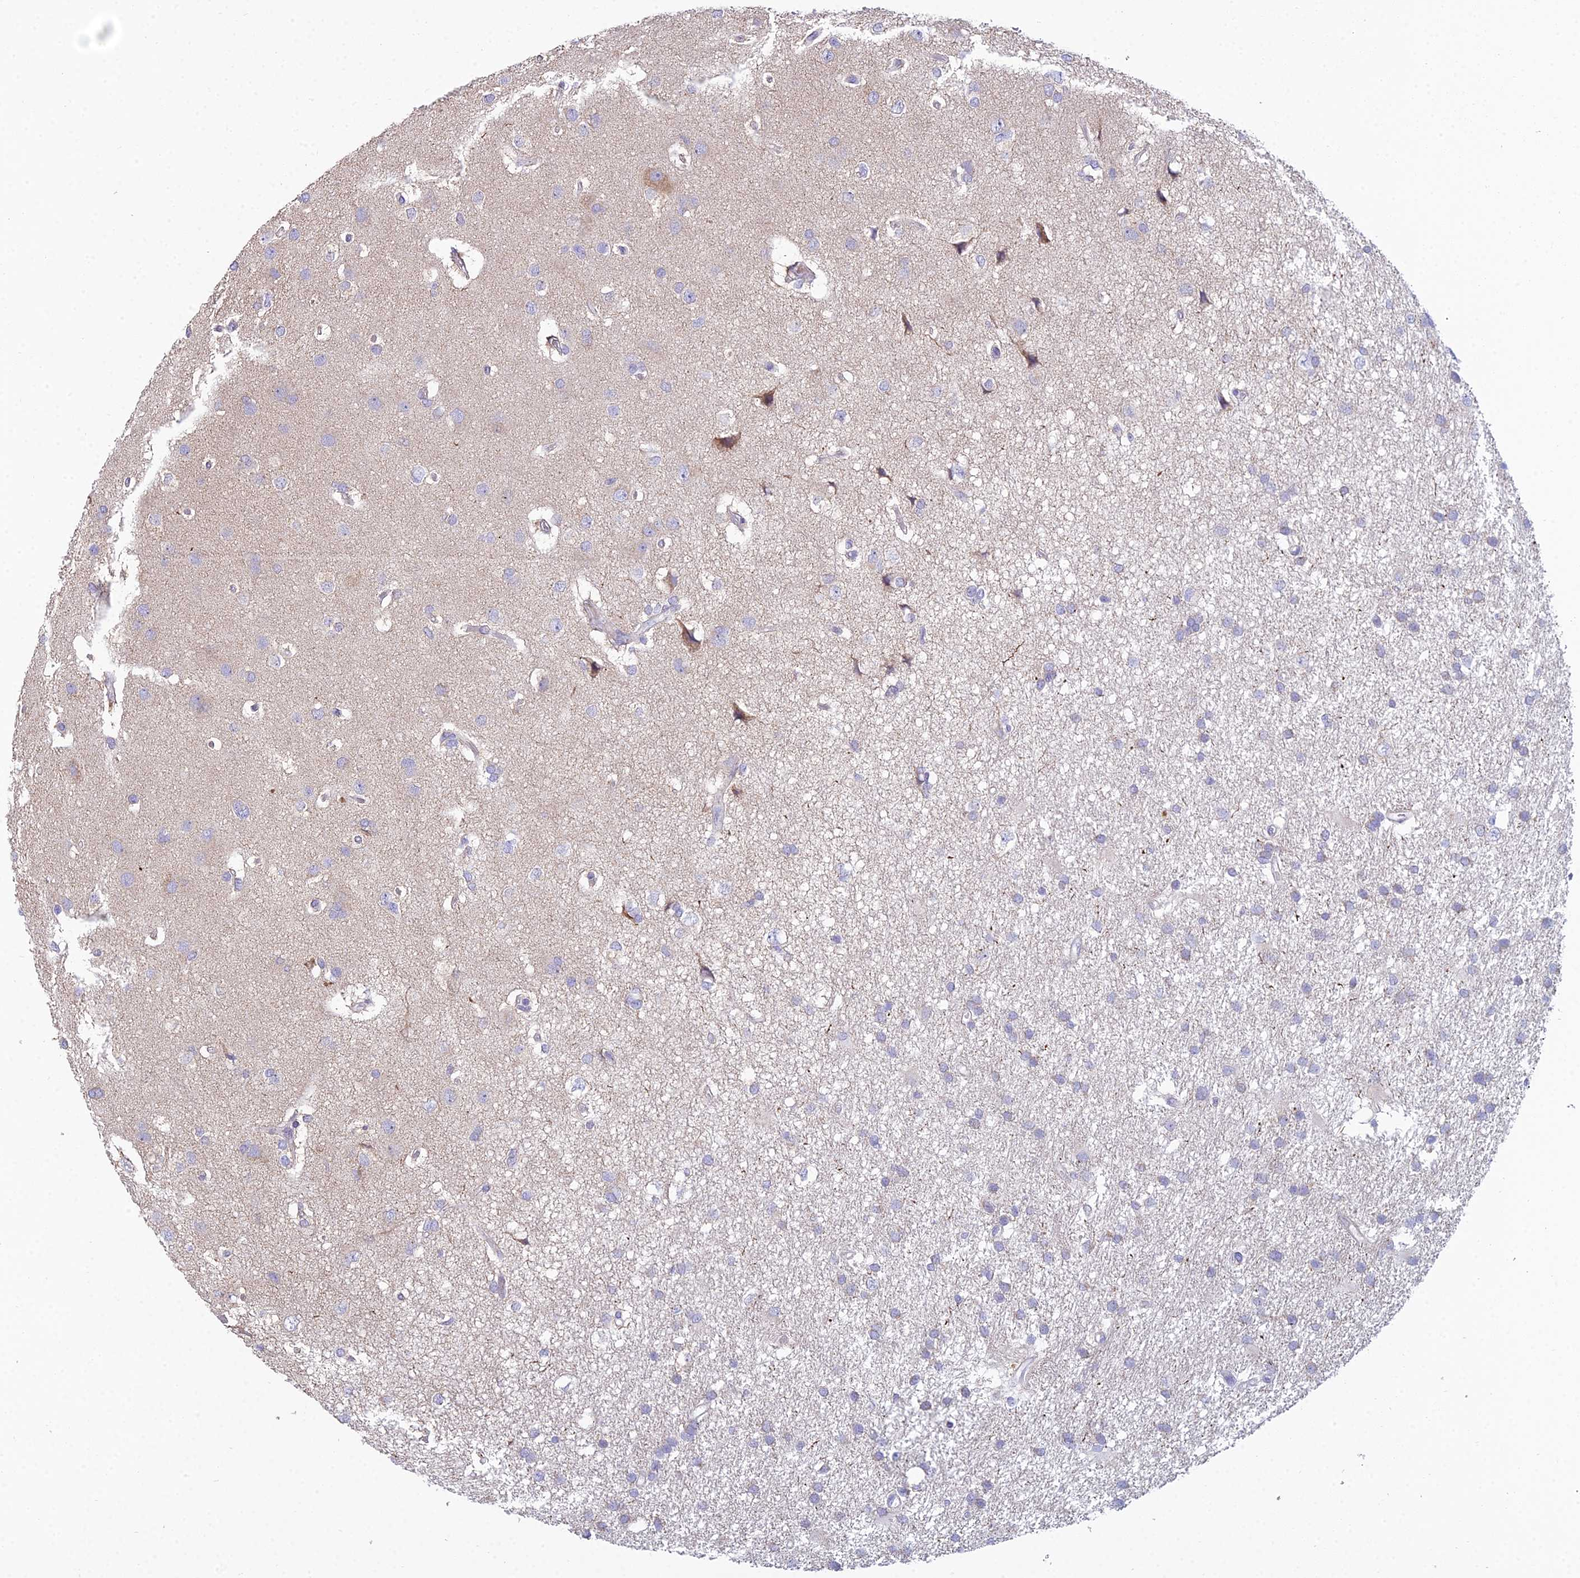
{"staining": {"intensity": "negative", "quantity": "none", "location": "none"}, "tissue": "glioma", "cell_type": "Tumor cells", "image_type": "cancer", "snomed": [{"axis": "morphology", "description": "Glioma, malignant, High grade"}, {"axis": "topography", "description": "Brain"}], "caption": "Immunohistochemistry histopathology image of neoplastic tissue: malignant high-grade glioma stained with DAB (3,3'-diaminobenzidine) exhibits no significant protein staining in tumor cells.", "gene": "CFAP206", "patient": {"sex": "male", "age": 77}}